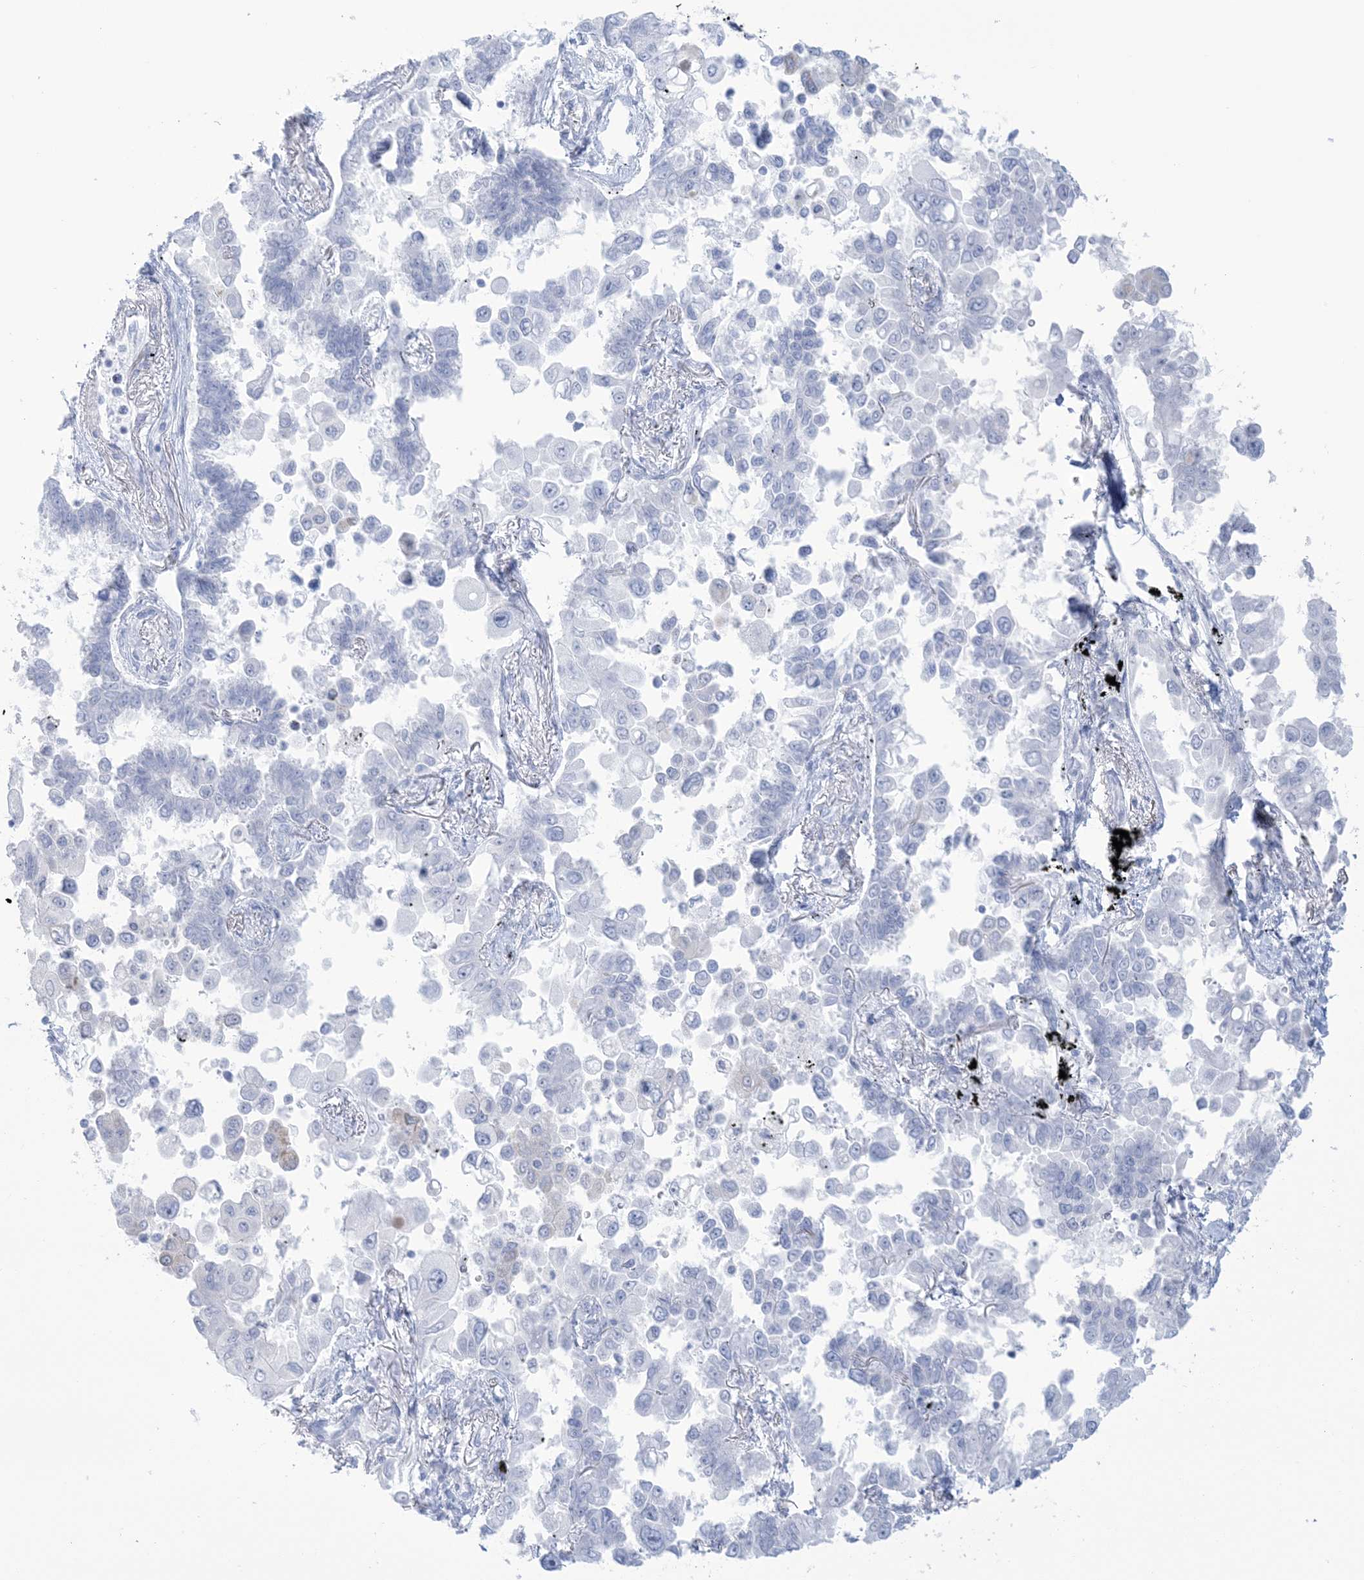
{"staining": {"intensity": "negative", "quantity": "none", "location": "none"}, "tissue": "lung cancer", "cell_type": "Tumor cells", "image_type": "cancer", "snomed": [{"axis": "morphology", "description": "Adenocarcinoma, NOS"}, {"axis": "topography", "description": "Lung"}], "caption": "A photomicrograph of lung adenocarcinoma stained for a protein reveals no brown staining in tumor cells. (DAB (3,3'-diaminobenzidine) immunohistochemistry visualized using brightfield microscopy, high magnification).", "gene": "AGXT", "patient": {"sex": "female", "age": 67}}